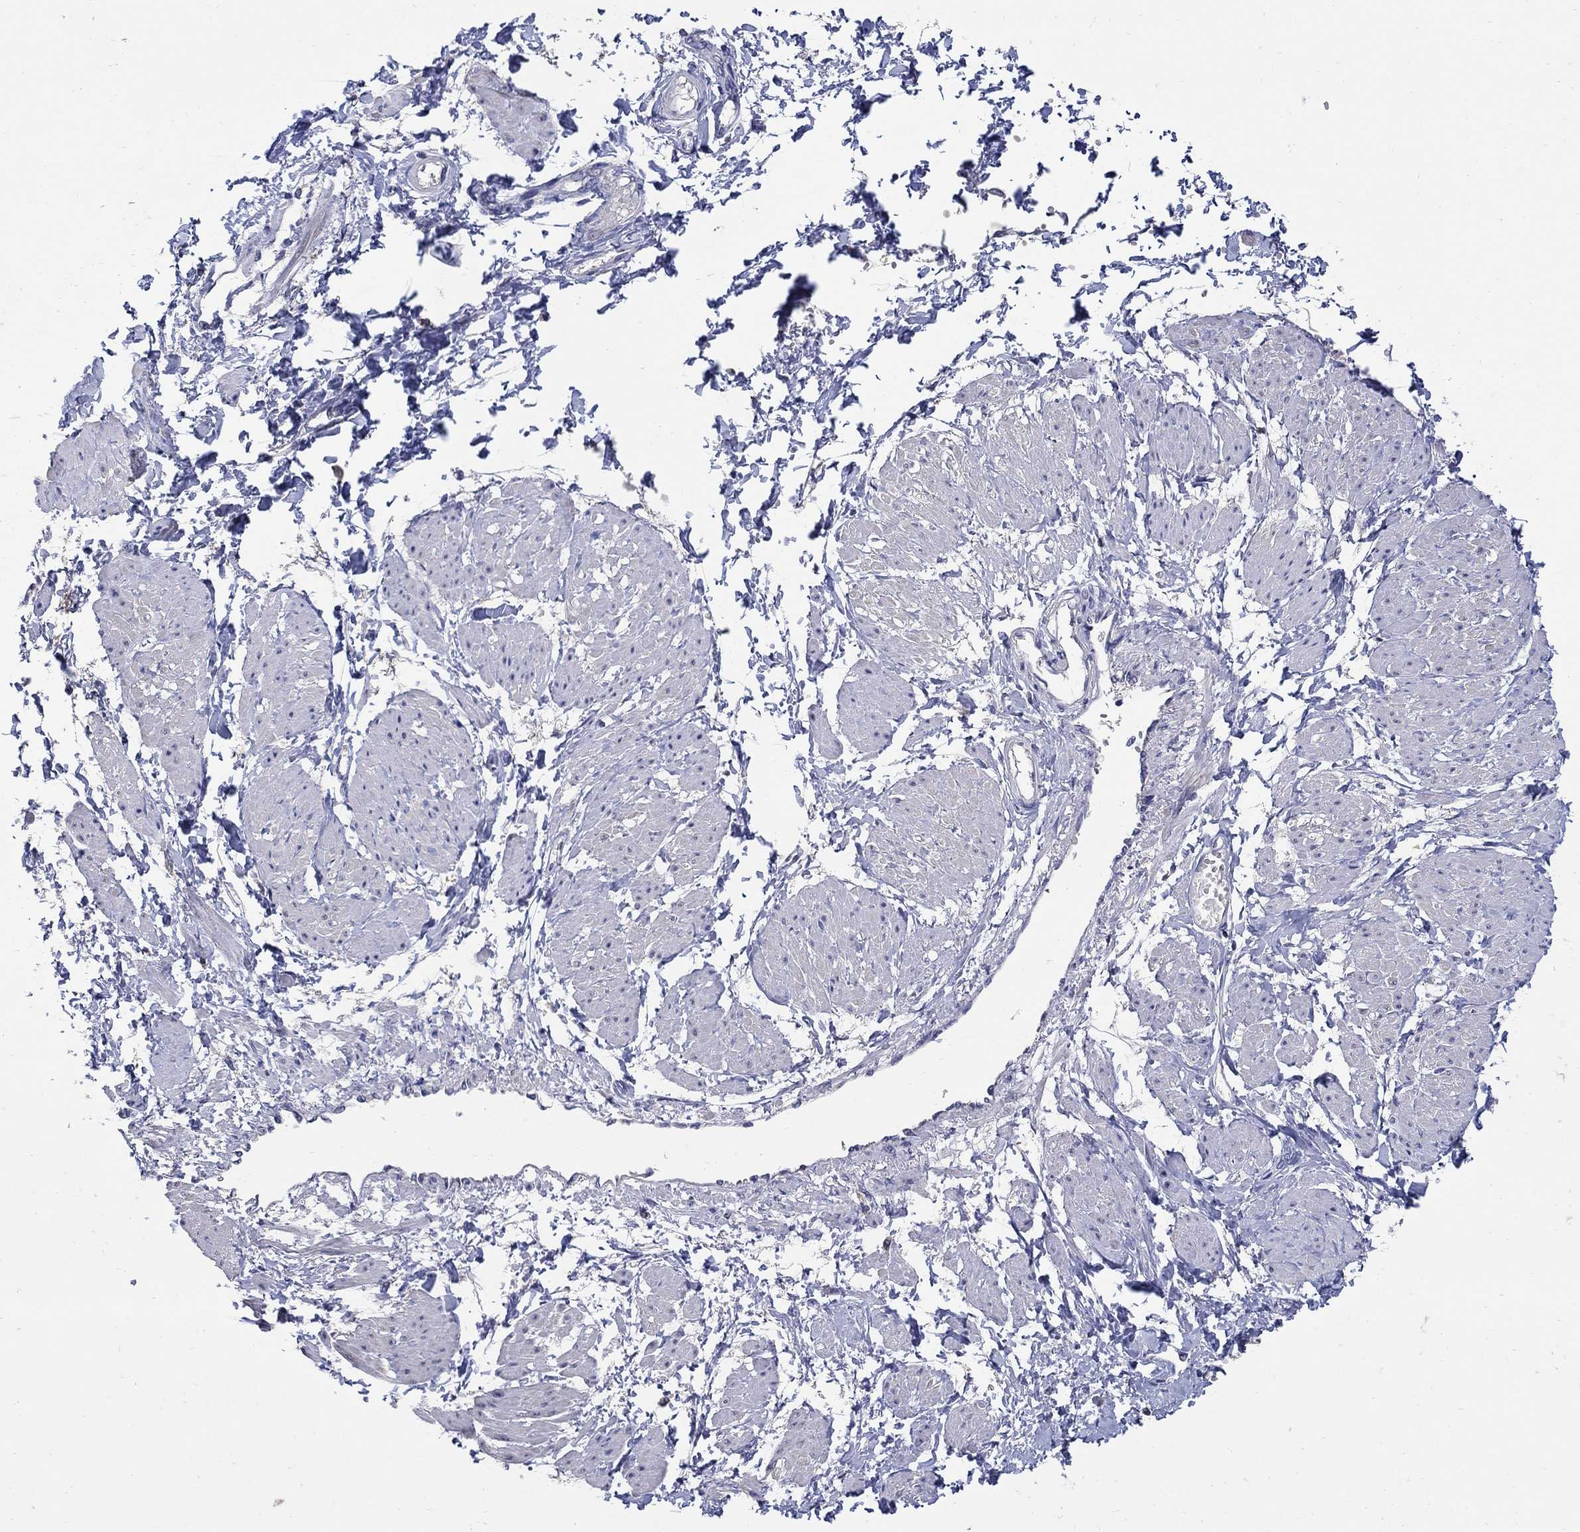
{"staining": {"intensity": "negative", "quantity": "none", "location": "none"}, "tissue": "smooth muscle", "cell_type": "Smooth muscle cells", "image_type": "normal", "snomed": [{"axis": "morphology", "description": "Normal tissue, NOS"}, {"axis": "topography", "description": "Smooth muscle"}, {"axis": "topography", "description": "Uterus"}], "caption": "Histopathology image shows no protein expression in smooth muscle cells of unremarkable smooth muscle. (Brightfield microscopy of DAB immunohistochemistry (IHC) at high magnification).", "gene": "CETN1", "patient": {"sex": "female", "age": 39}}